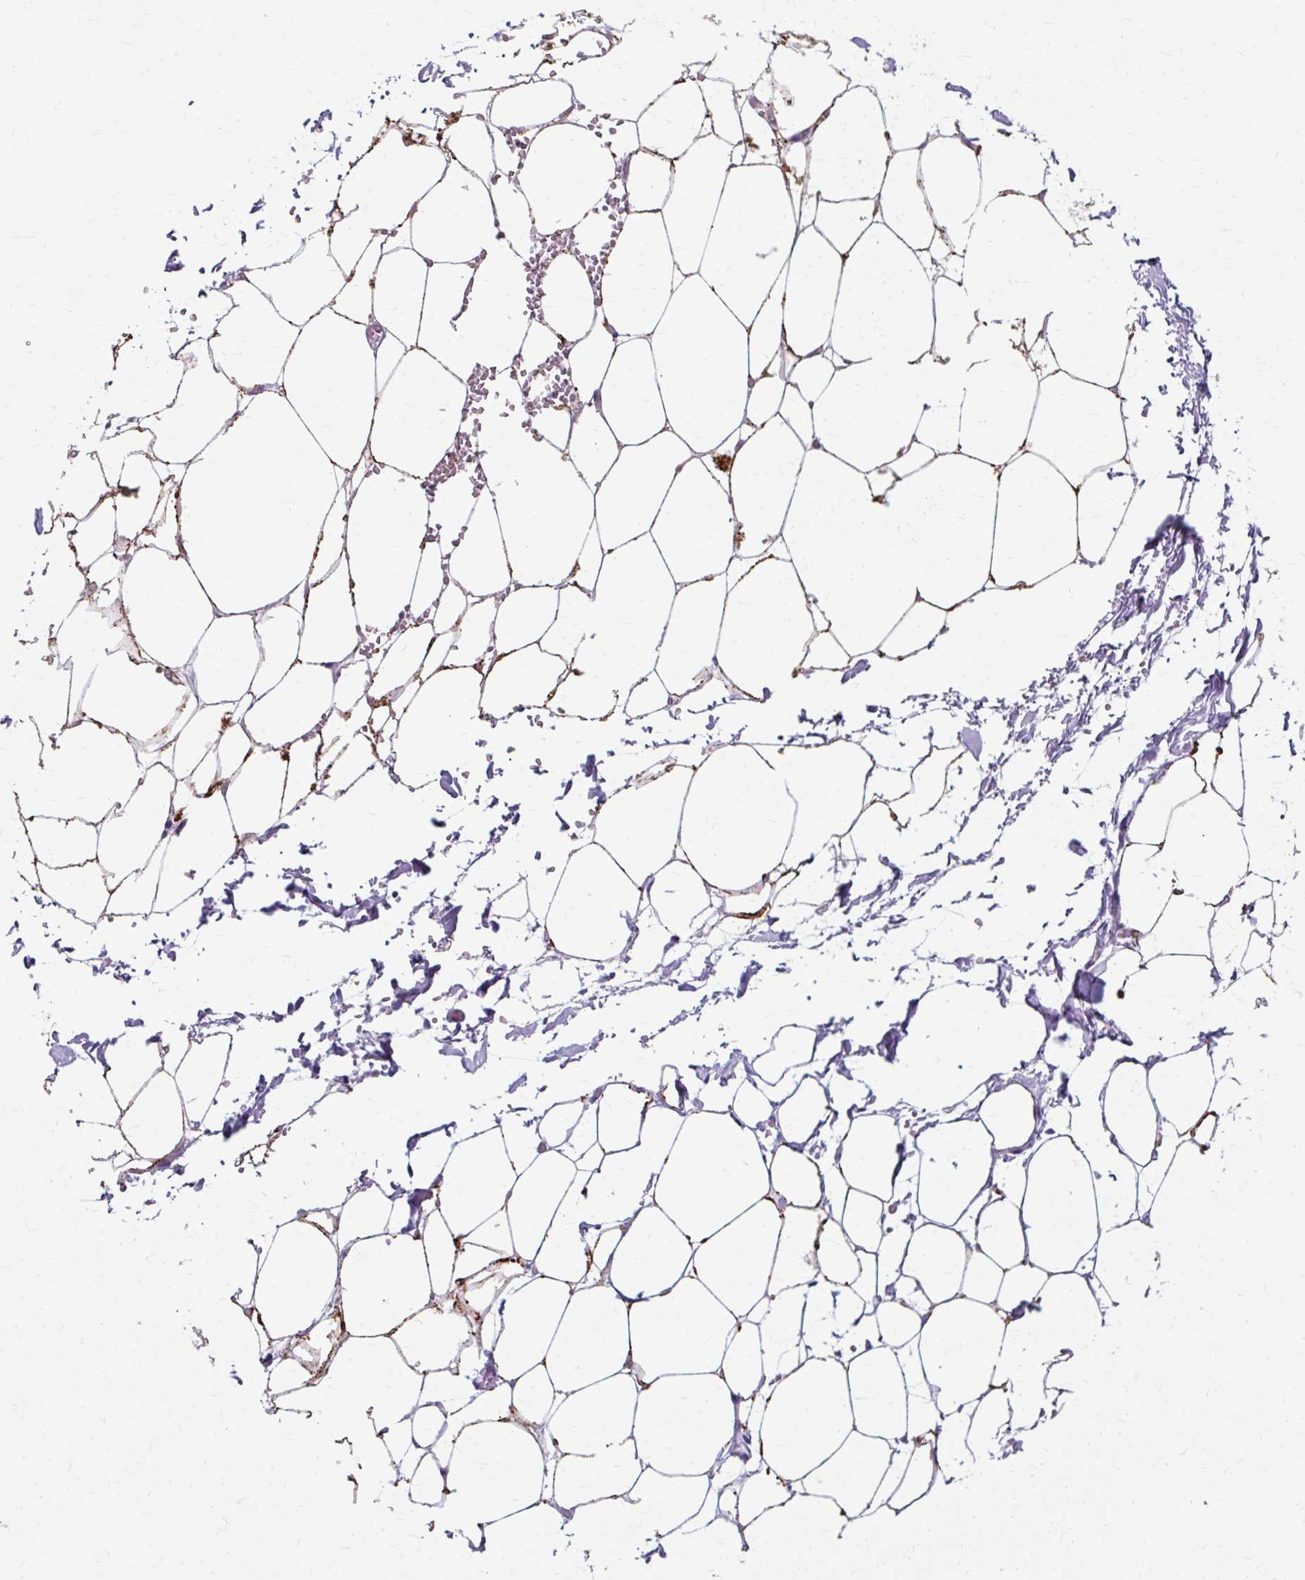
{"staining": {"intensity": "moderate", "quantity": "<25%", "location": "cytoplasmic/membranous"}, "tissue": "adipose tissue", "cell_type": "Adipocytes", "image_type": "normal", "snomed": [{"axis": "morphology", "description": "Normal tissue, NOS"}, {"axis": "topography", "description": "Adipose tissue"}, {"axis": "topography", "description": "Vascular tissue"}, {"axis": "topography", "description": "Rectum"}, {"axis": "topography", "description": "Peripheral nerve tissue"}], "caption": "Human adipose tissue stained for a protein (brown) displays moderate cytoplasmic/membranous positive staining in about <25% of adipocytes.", "gene": "ZNF555", "patient": {"sex": "female", "age": 69}}